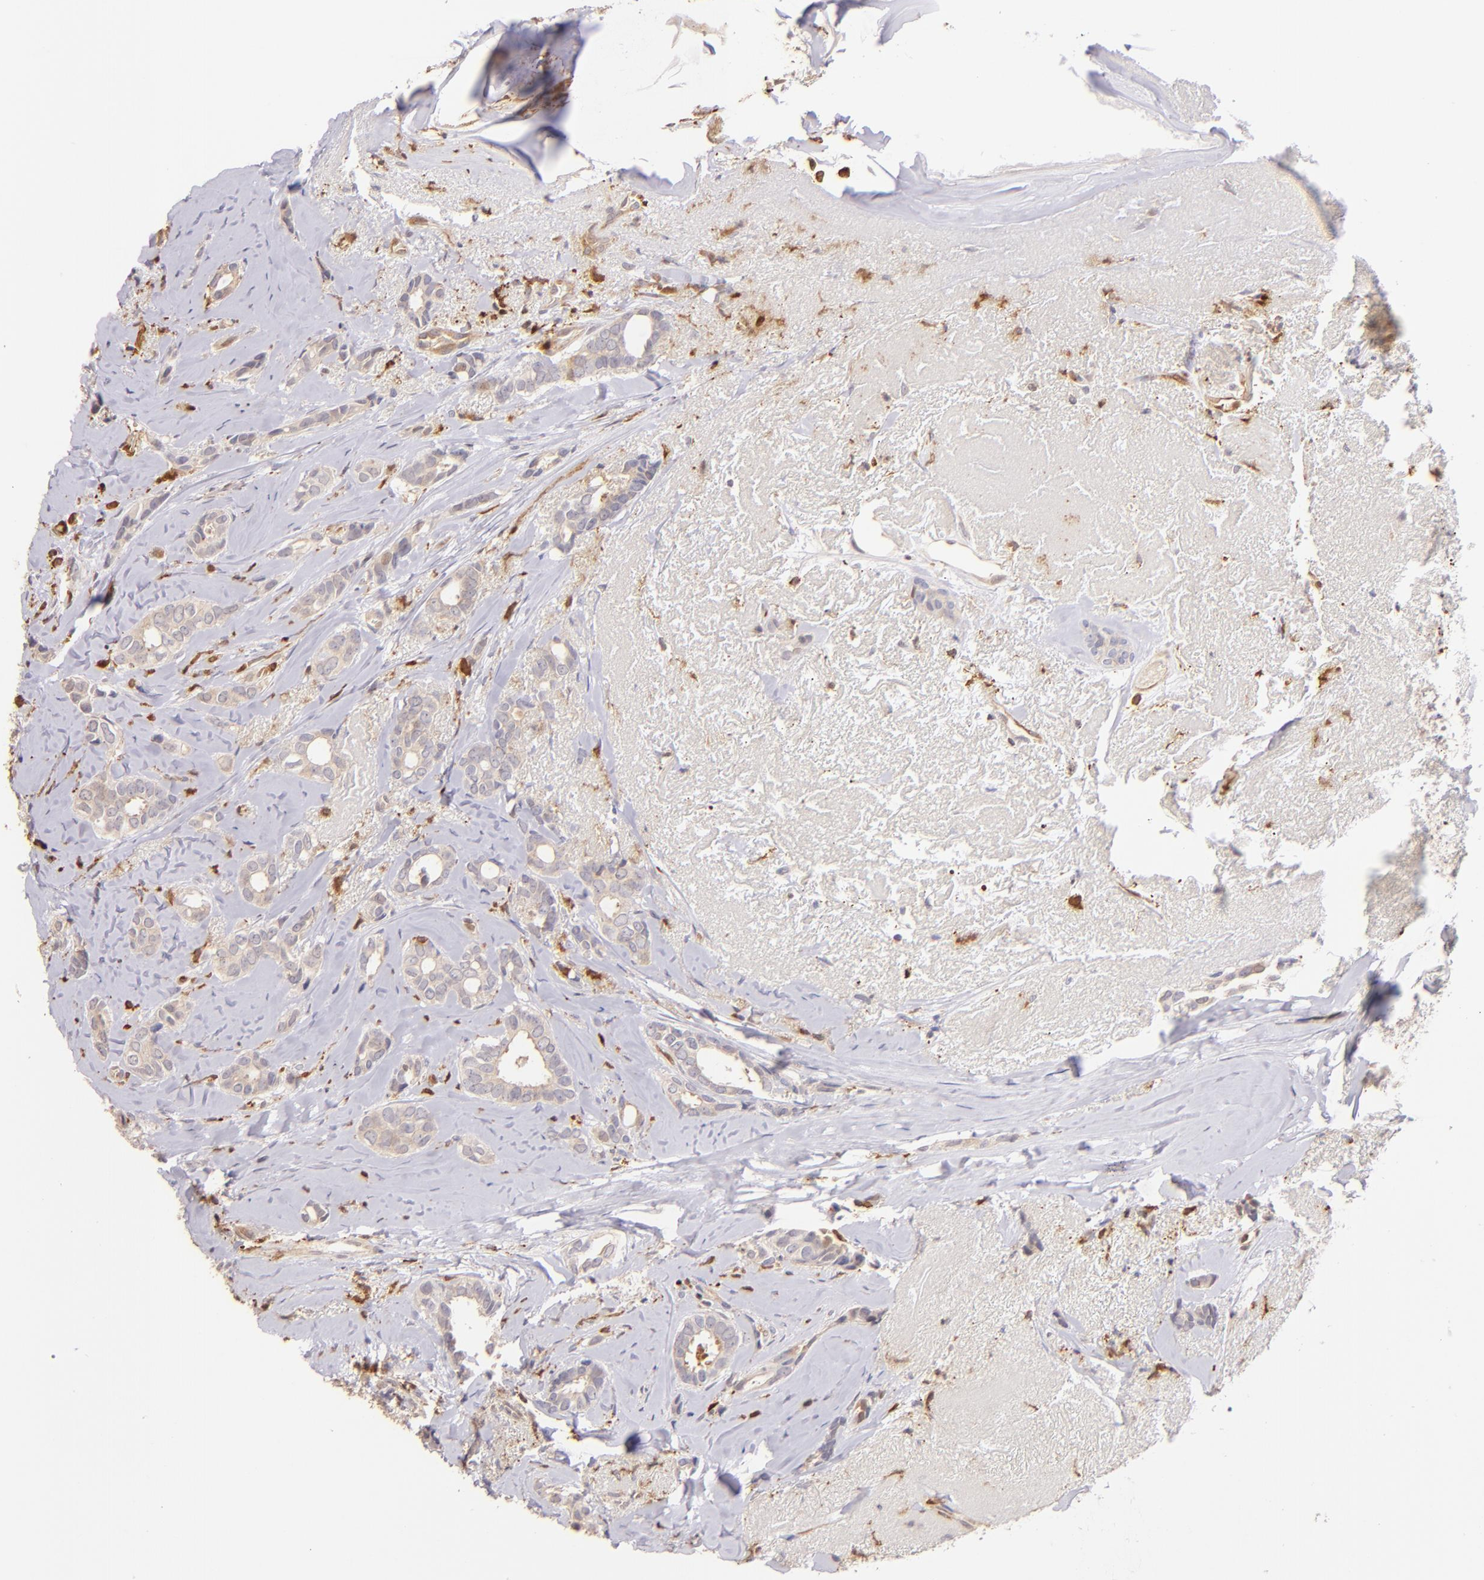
{"staining": {"intensity": "weak", "quantity": ">75%", "location": "cytoplasmic/membranous"}, "tissue": "breast cancer", "cell_type": "Tumor cells", "image_type": "cancer", "snomed": [{"axis": "morphology", "description": "Duct carcinoma"}, {"axis": "topography", "description": "Breast"}], "caption": "Protein expression analysis of human breast cancer (invasive ductal carcinoma) reveals weak cytoplasmic/membranous staining in approximately >75% of tumor cells.", "gene": "BTK", "patient": {"sex": "female", "age": 54}}